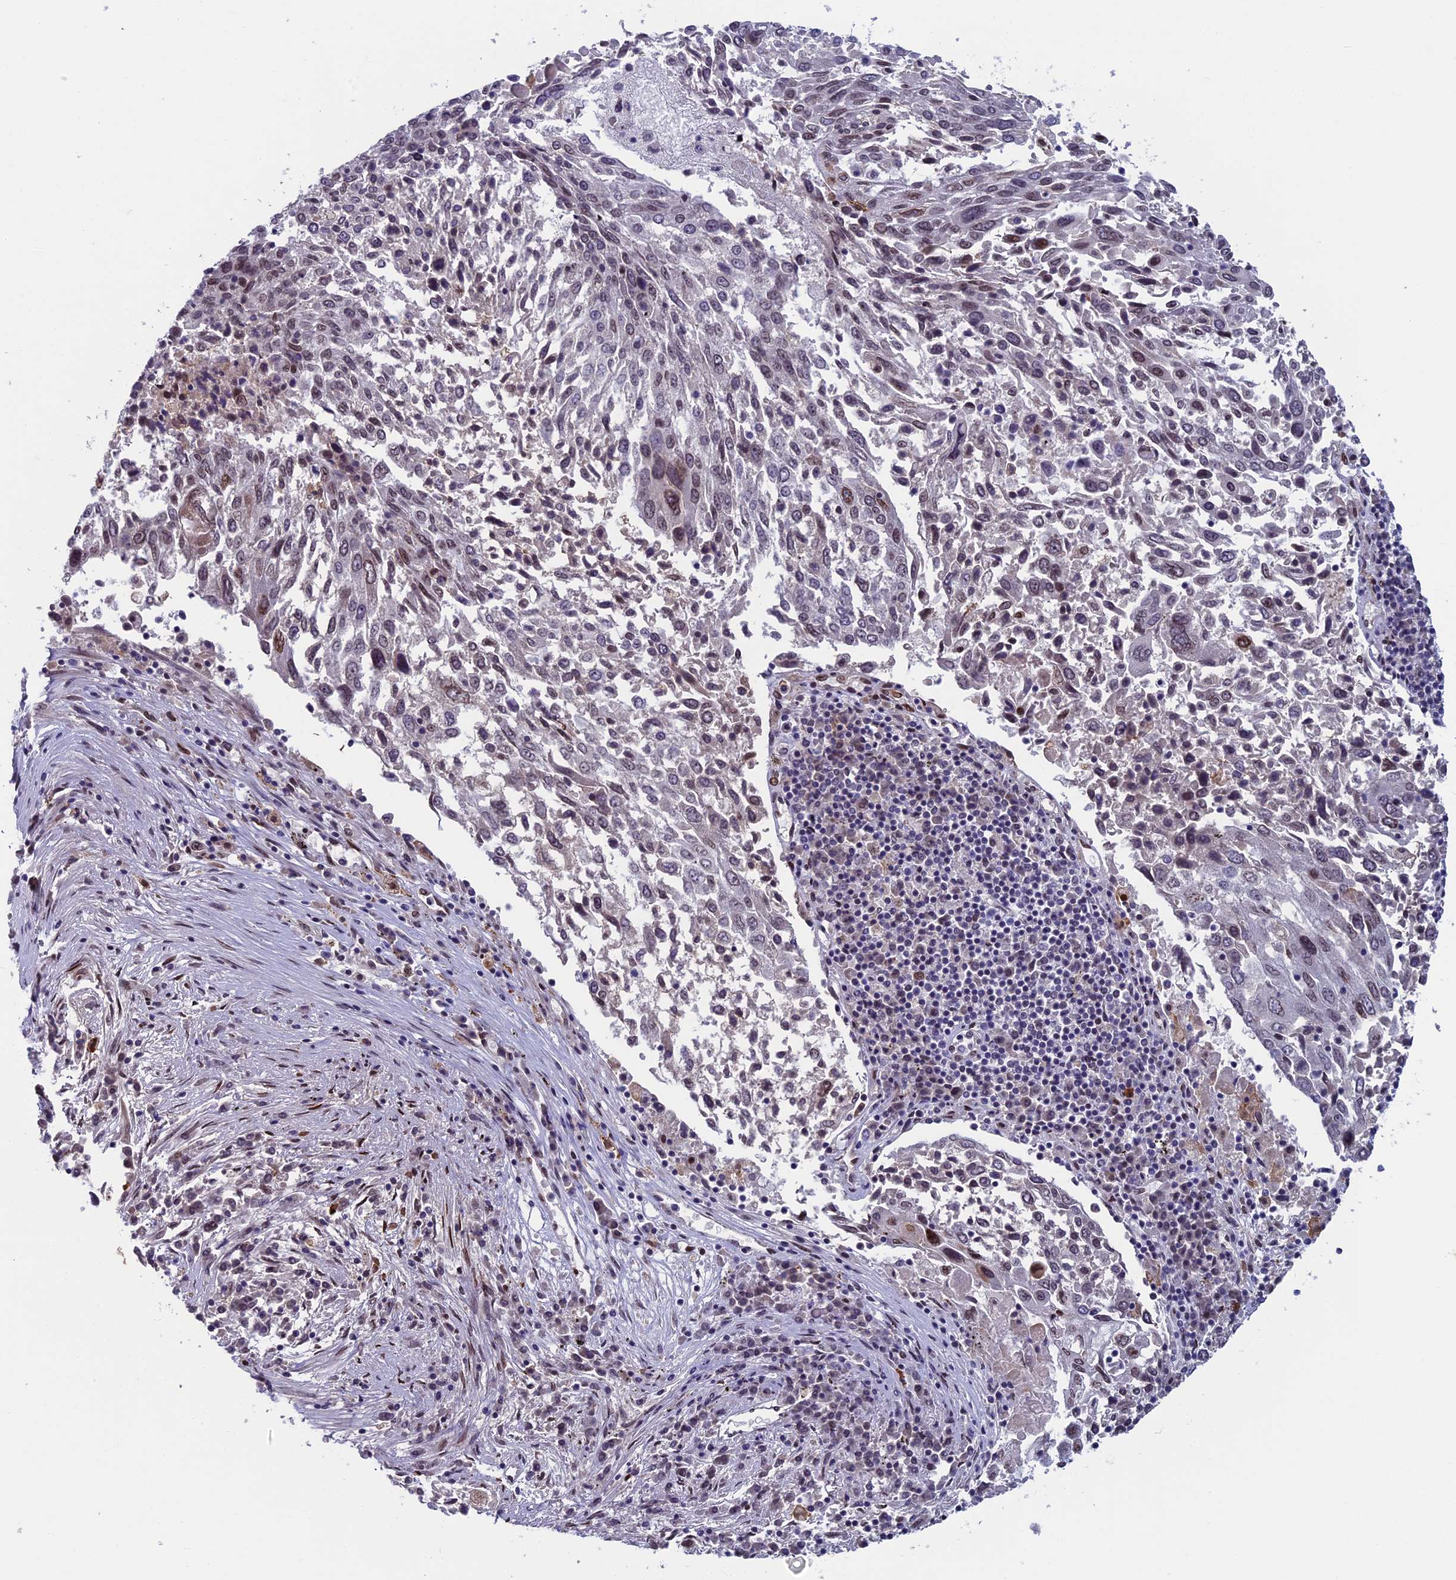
{"staining": {"intensity": "weak", "quantity": "<25%", "location": "cytoplasmic/membranous,nuclear"}, "tissue": "lung cancer", "cell_type": "Tumor cells", "image_type": "cancer", "snomed": [{"axis": "morphology", "description": "Squamous cell carcinoma, NOS"}, {"axis": "topography", "description": "Lung"}], "caption": "DAB (3,3'-diaminobenzidine) immunohistochemical staining of squamous cell carcinoma (lung) shows no significant positivity in tumor cells.", "gene": "GPSM1", "patient": {"sex": "male", "age": 65}}